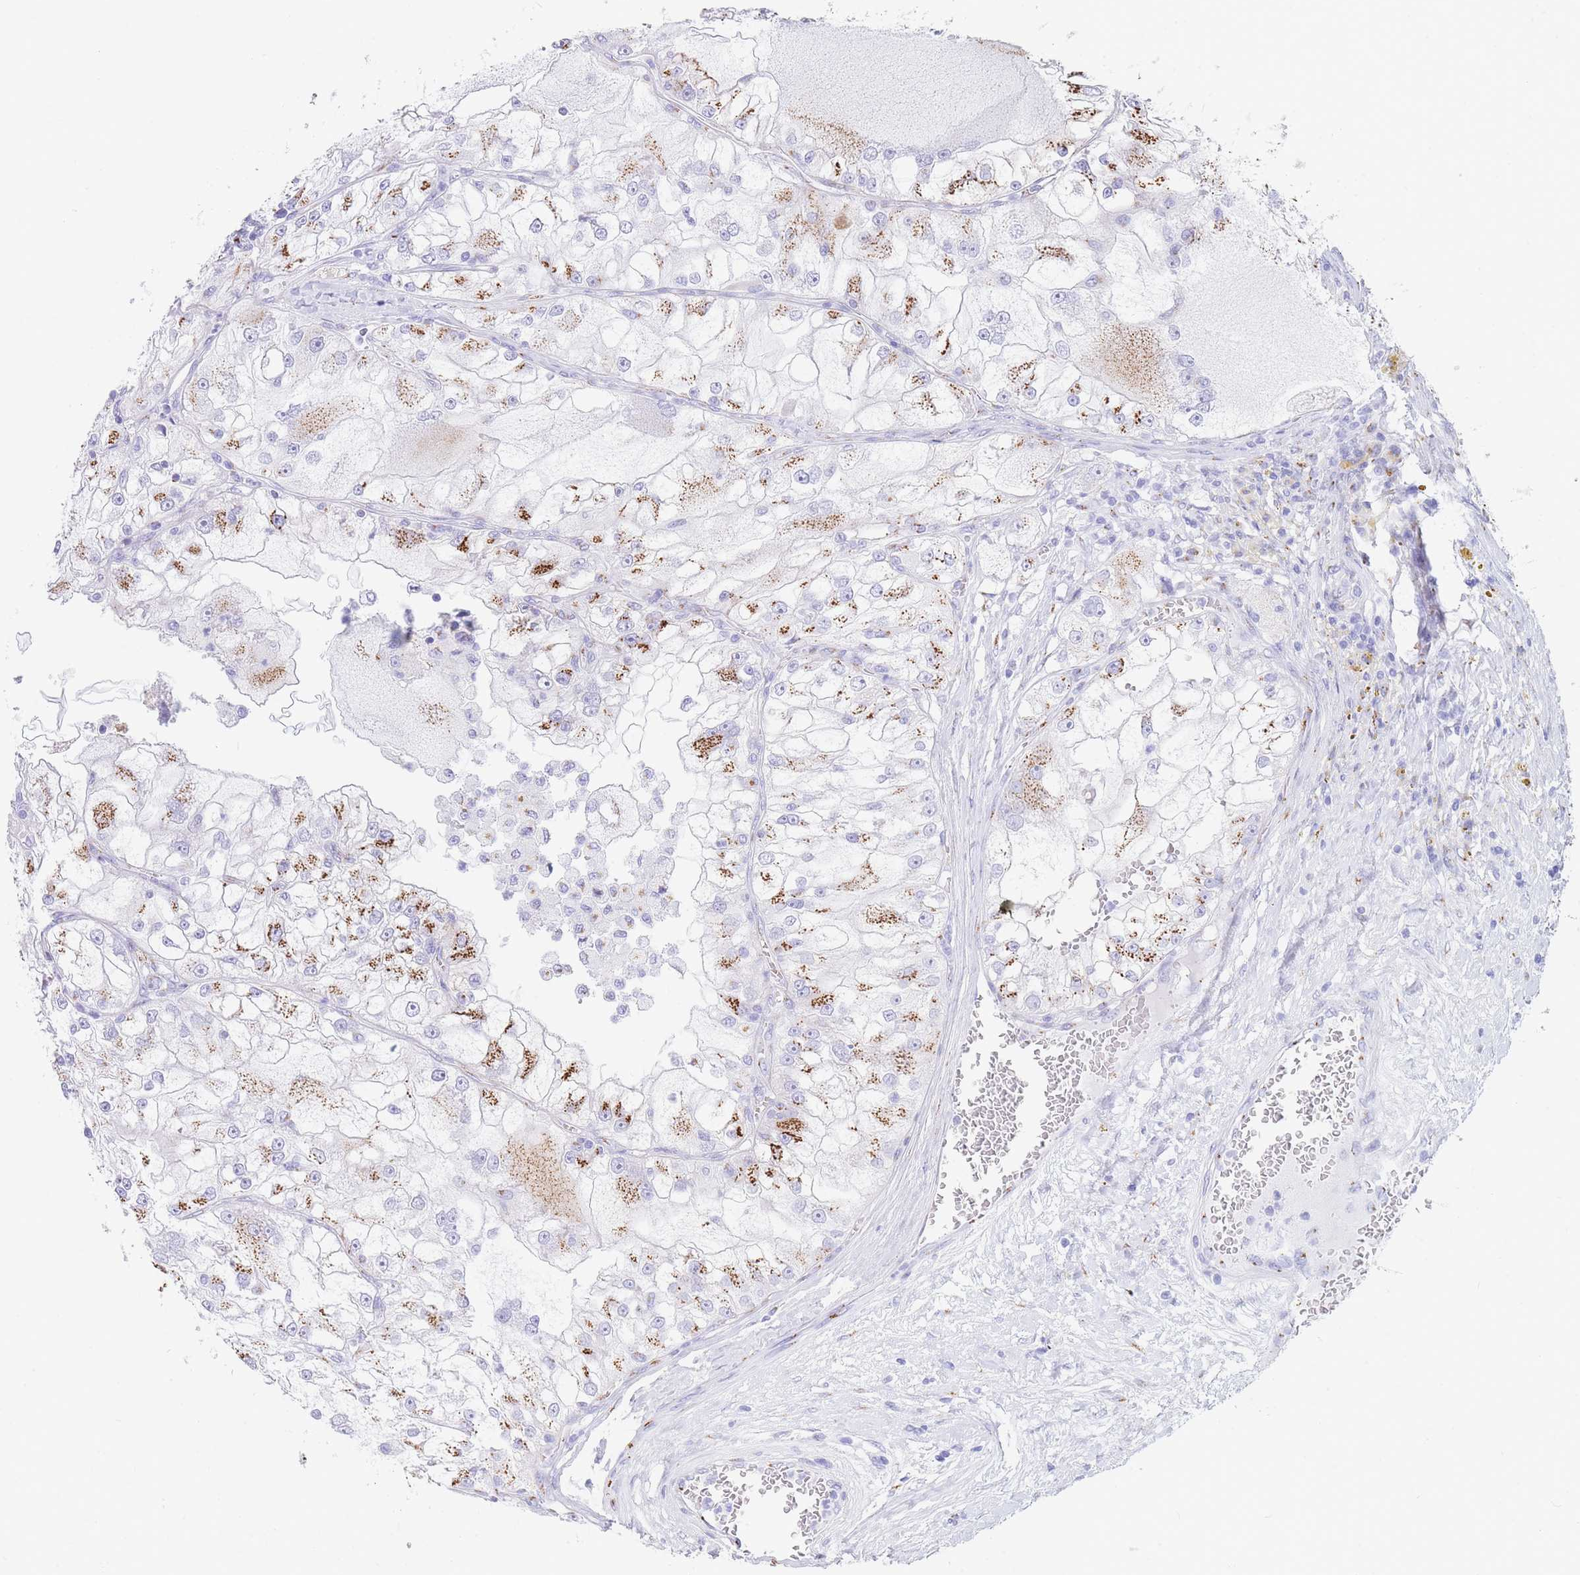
{"staining": {"intensity": "moderate", "quantity": "25%-75%", "location": "cytoplasmic/membranous"}, "tissue": "renal cancer", "cell_type": "Tumor cells", "image_type": "cancer", "snomed": [{"axis": "morphology", "description": "Adenocarcinoma, NOS"}, {"axis": "topography", "description": "Kidney"}], "caption": "Tumor cells display medium levels of moderate cytoplasmic/membranous expression in approximately 25%-75% of cells in renal adenocarcinoma.", "gene": "FAM3C", "patient": {"sex": "female", "age": 72}}